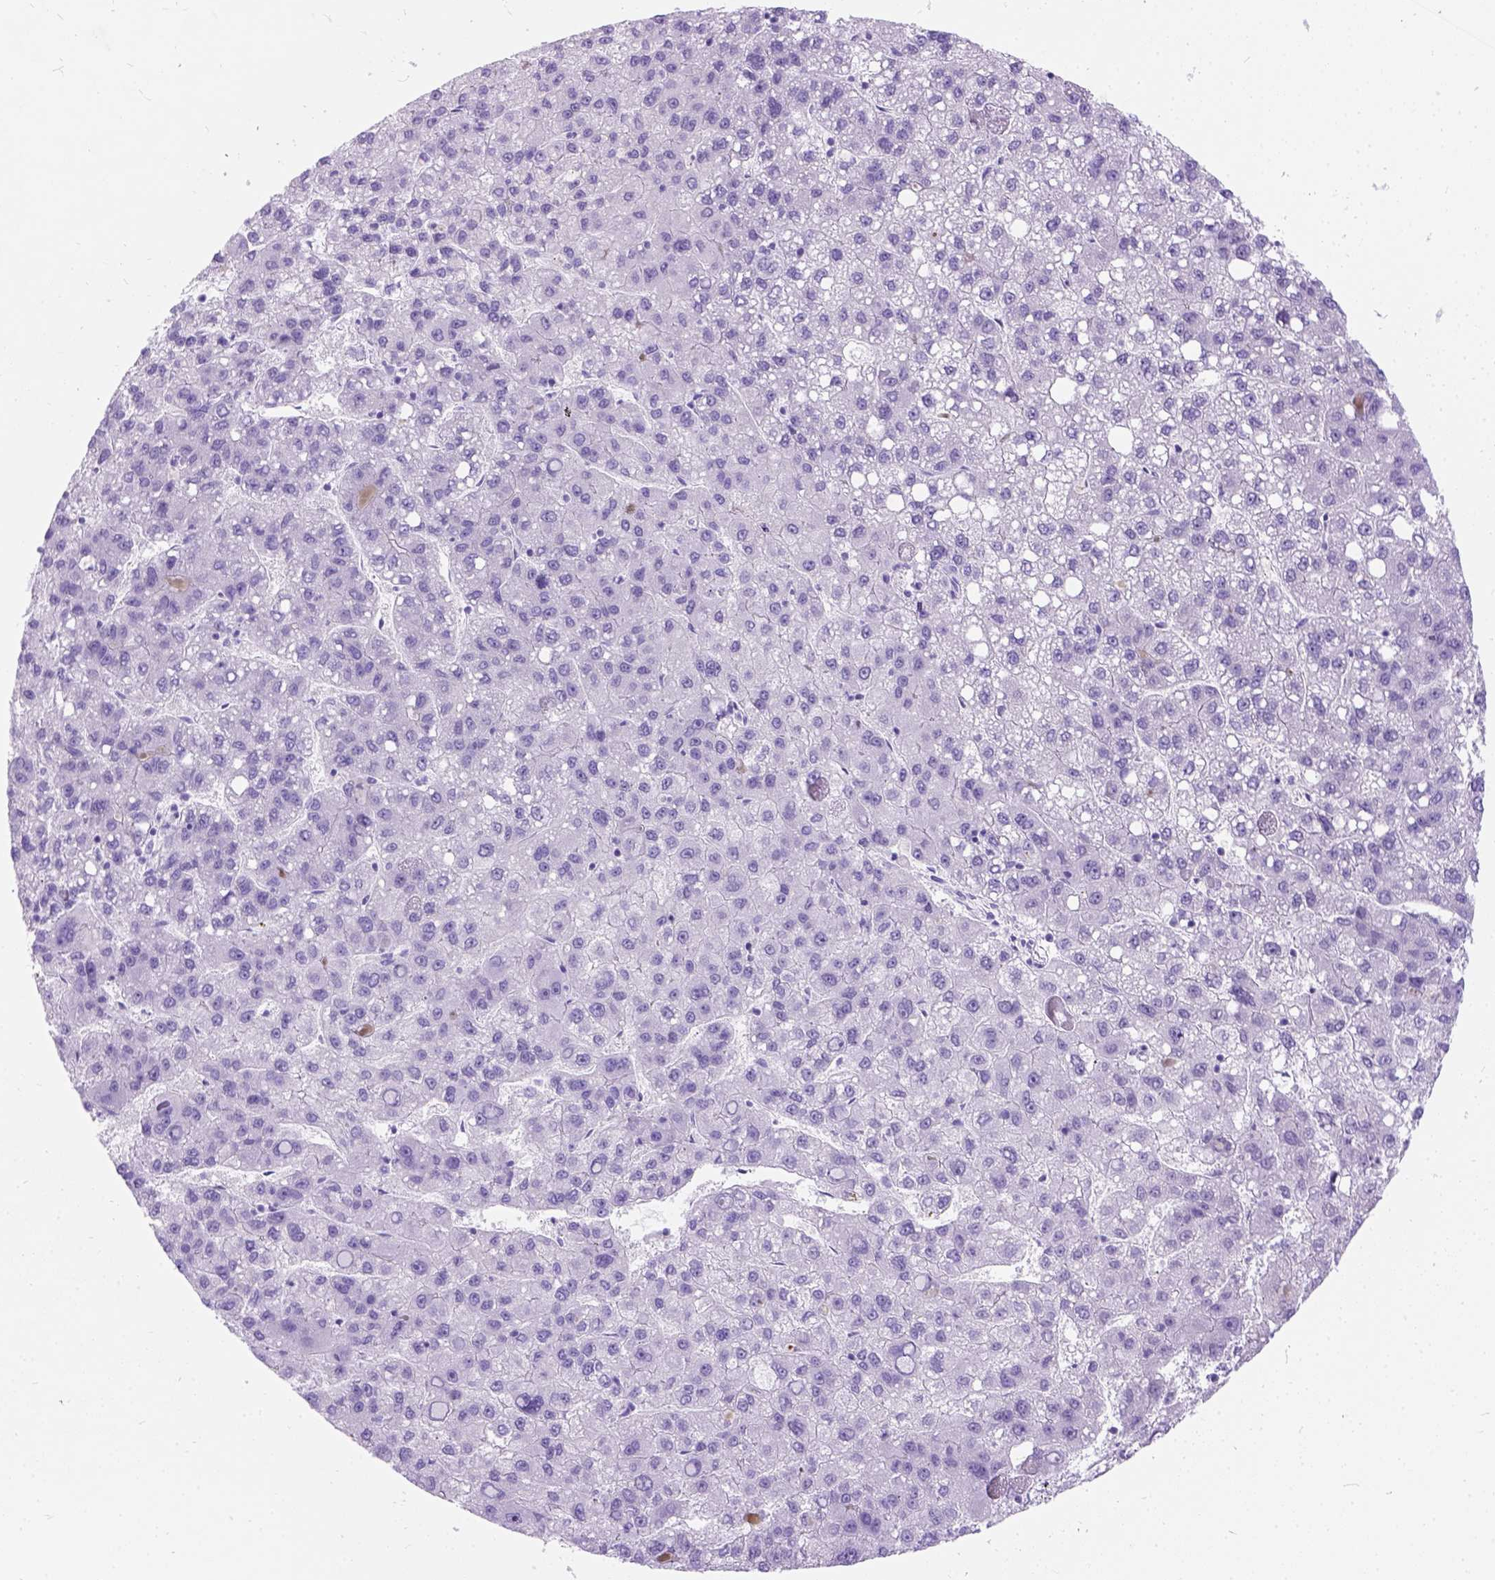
{"staining": {"intensity": "negative", "quantity": "none", "location": "none"}, "tissue": "liver cancer", "cell_type": "Tumor cells", "image_type": "cancer", "snomed": [{"axis": "morphology", "description": "Carcinoma, Hepatocellular, NOS"}, {"axis": "topography", "description": "Liver"}], "caption": "This is an immunohistochemistry (IHC) histopathology image of human liver hepatocellular carcinoma. There is no expression in tumor cells.", "gene": "C7orf57", "patient": {"sex": "female", "age": 82}}